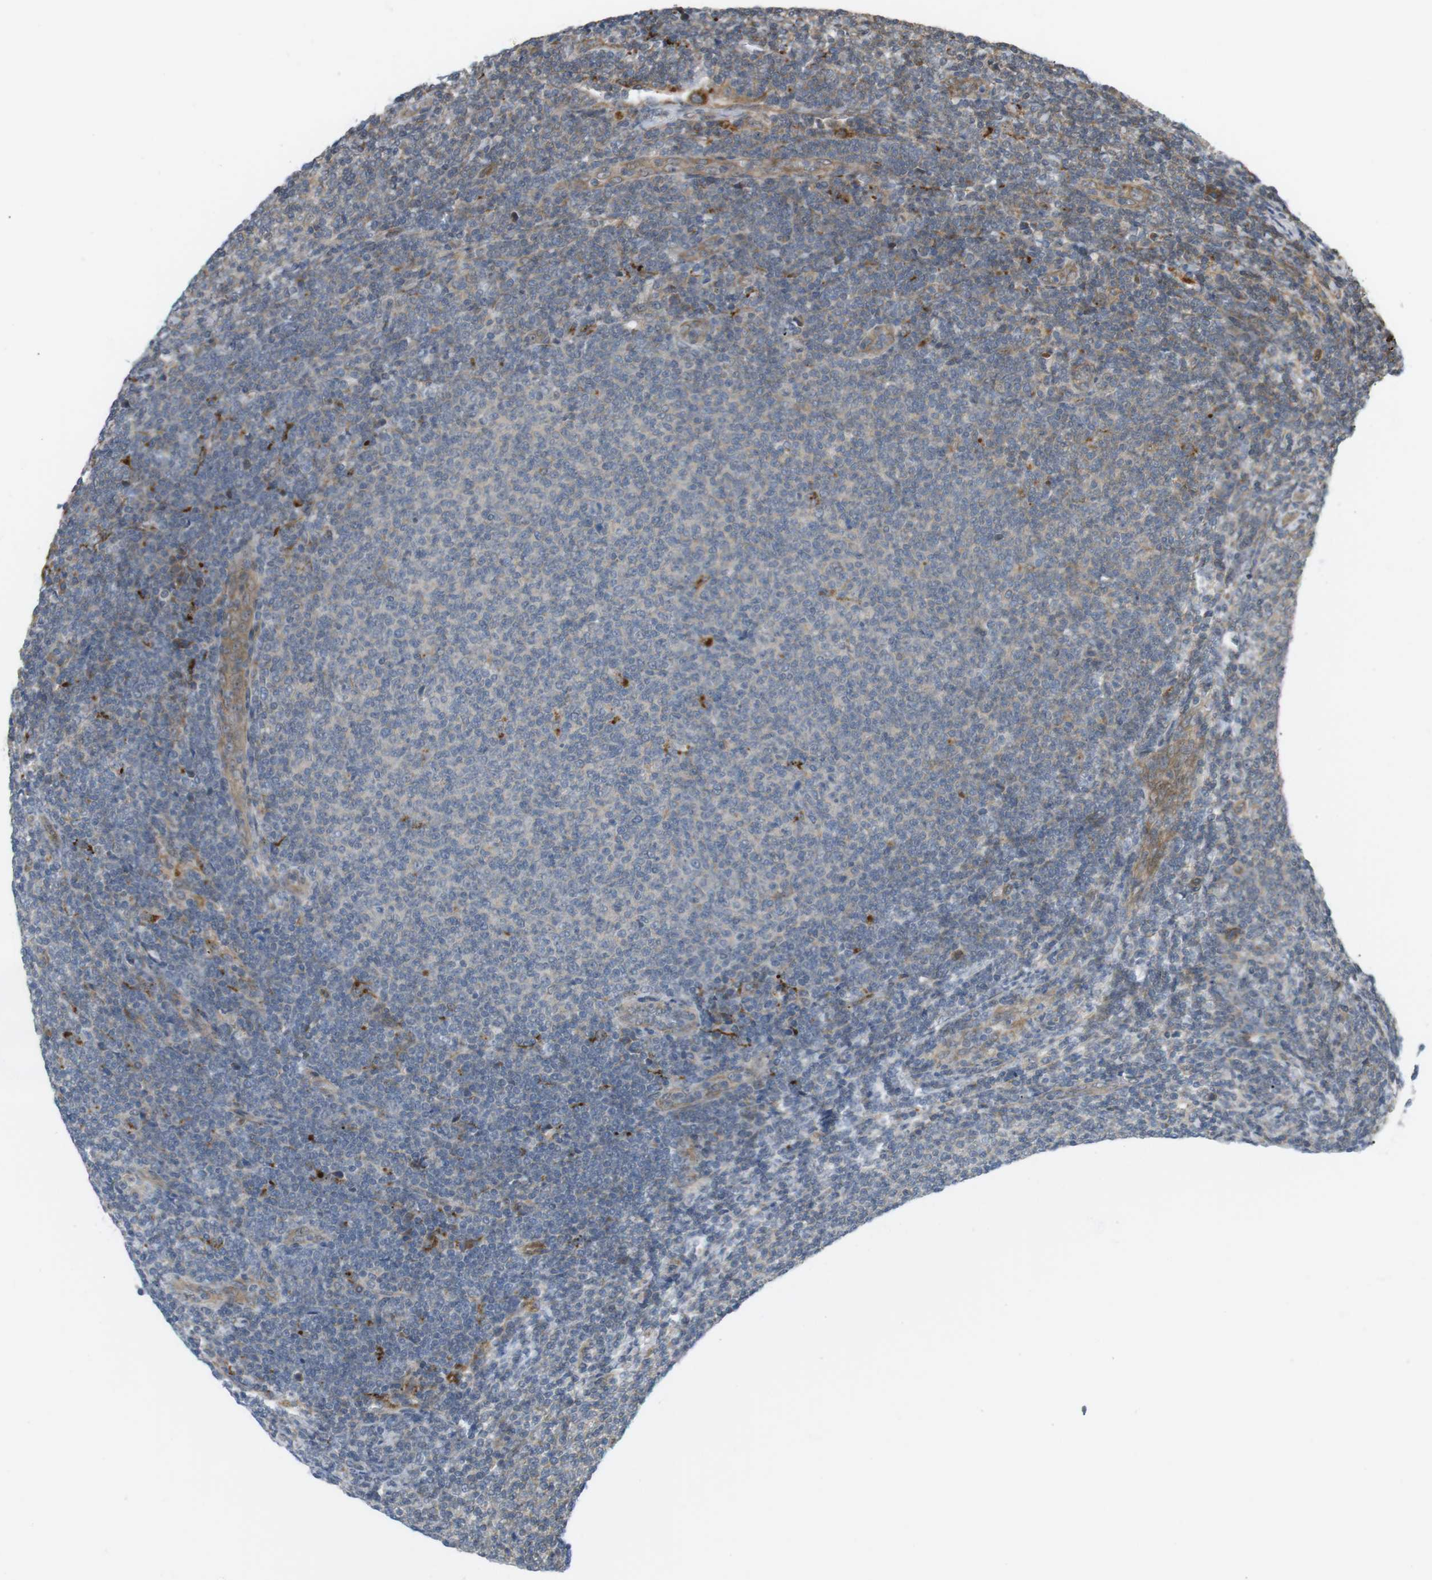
{"staining": {"intensity": "weak", "quantity": "<25%", "location": "cytoplasmic/membranous"}, "tissue": "lymphoma", "cell_type": "Tumor cells", "image_type": "cancer", "snomed": [{"axis": "morphology", "description": "Malignant lymphoma, non-Hodgkin's type, Low grade"}, {"axis": "topography", "description": "Lymph node"}], "caption": "This is a image of immunohistochemistry staining of lymphoma, which shows no positivity in tumor cells.", "gene": "KANK2", "patient": {"sex": "male", "age": 66}}